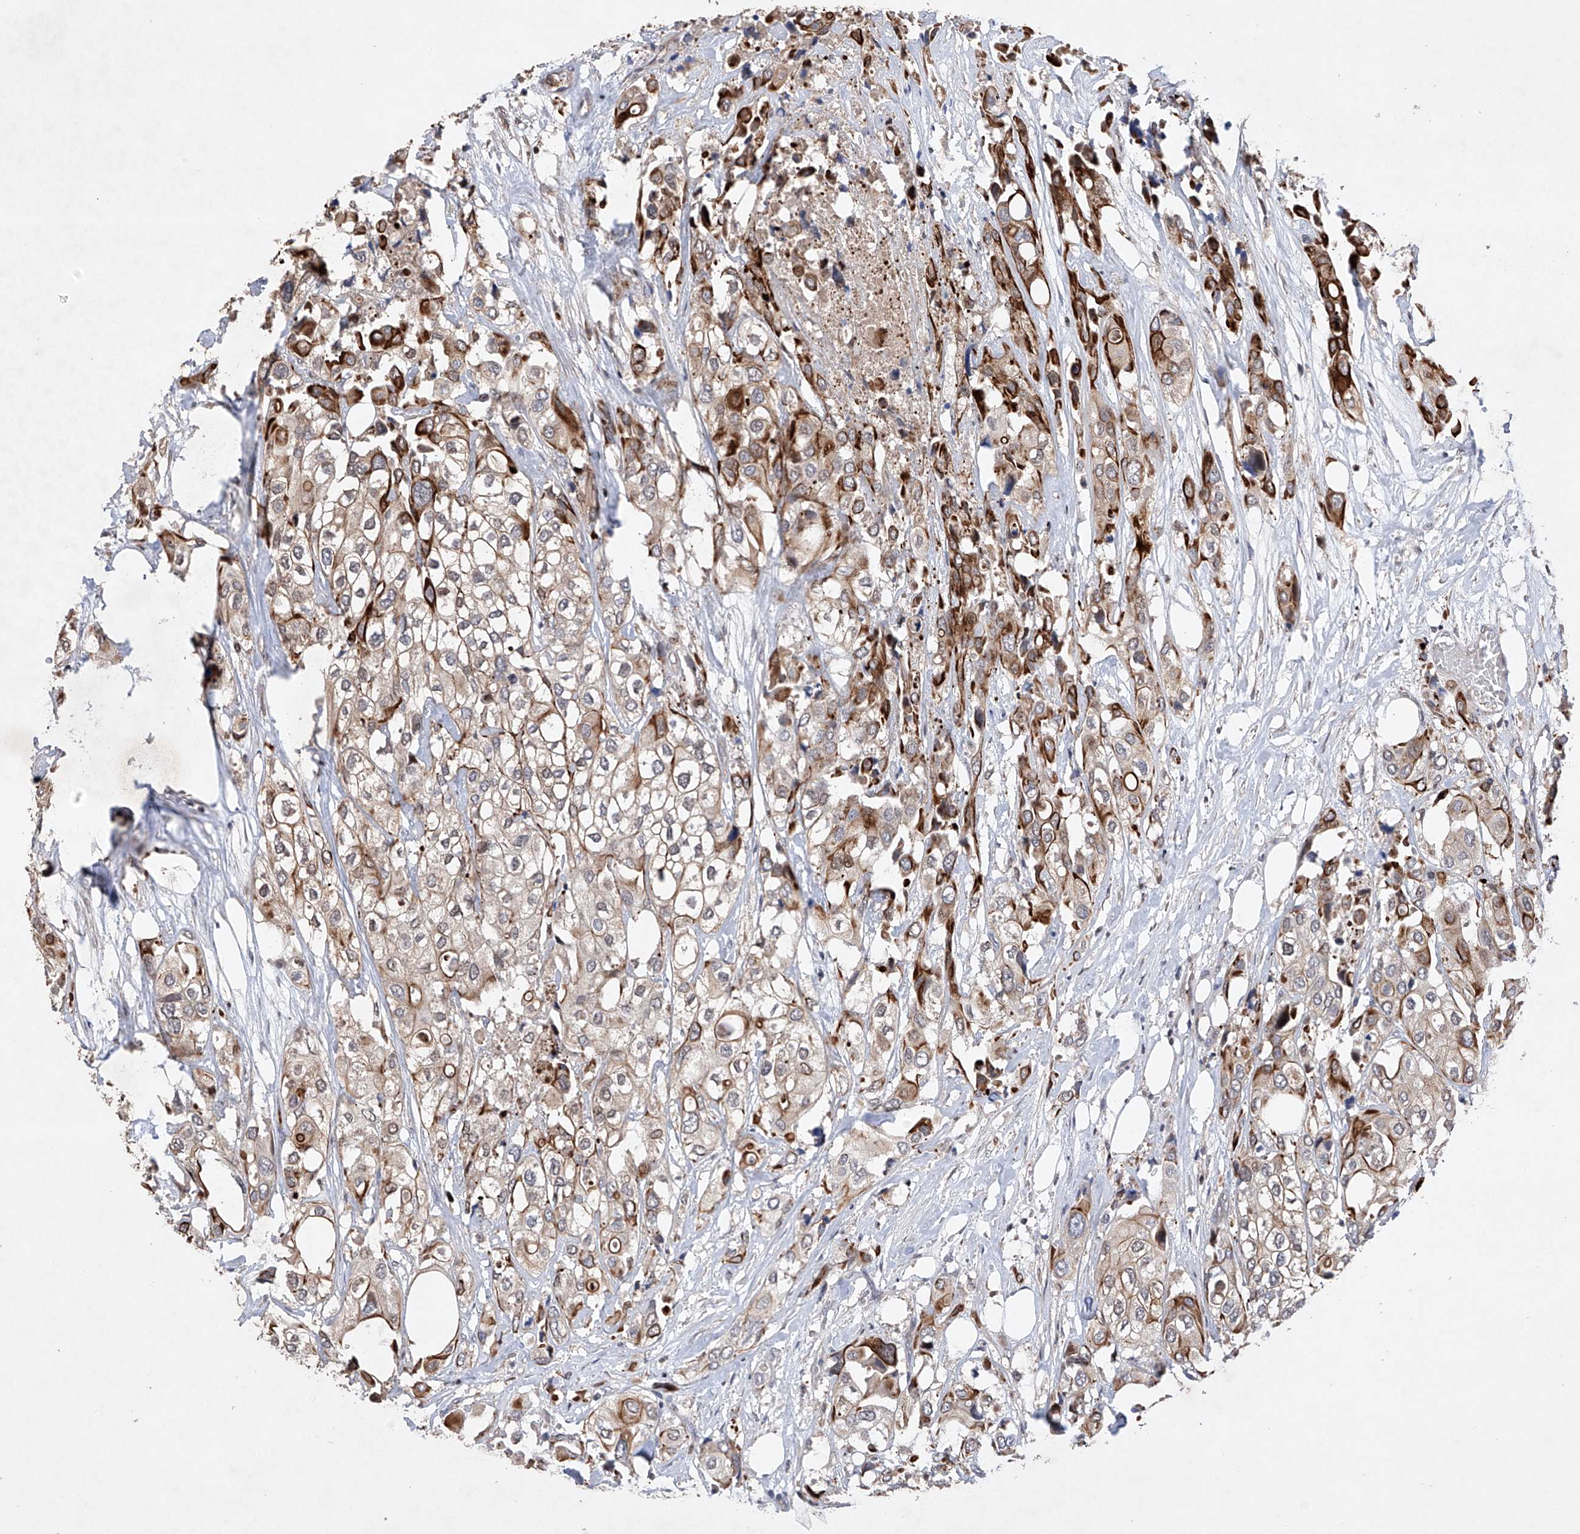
{"staining": {"intensity": "strong", "quantity": "<25%", "location": "cytoplasmic/membranous"}, "tissue": "urothelial cancer", "cell_type": "Tumor cells", "image_type": "cancer", "snomed": [{"axis": "morphology", "description": "Urothelial carcinoma, High grade"}, {"axis": "topography", "description": "Urinary bladder"}], "caption": "Protein expression analysis of urothelial cancer demonstrates strong cytoplasmic/membranous staining in about <25% of tumor cells.", "gene": "AFG1L", "patient": {"sex": "male", "age": 64}}